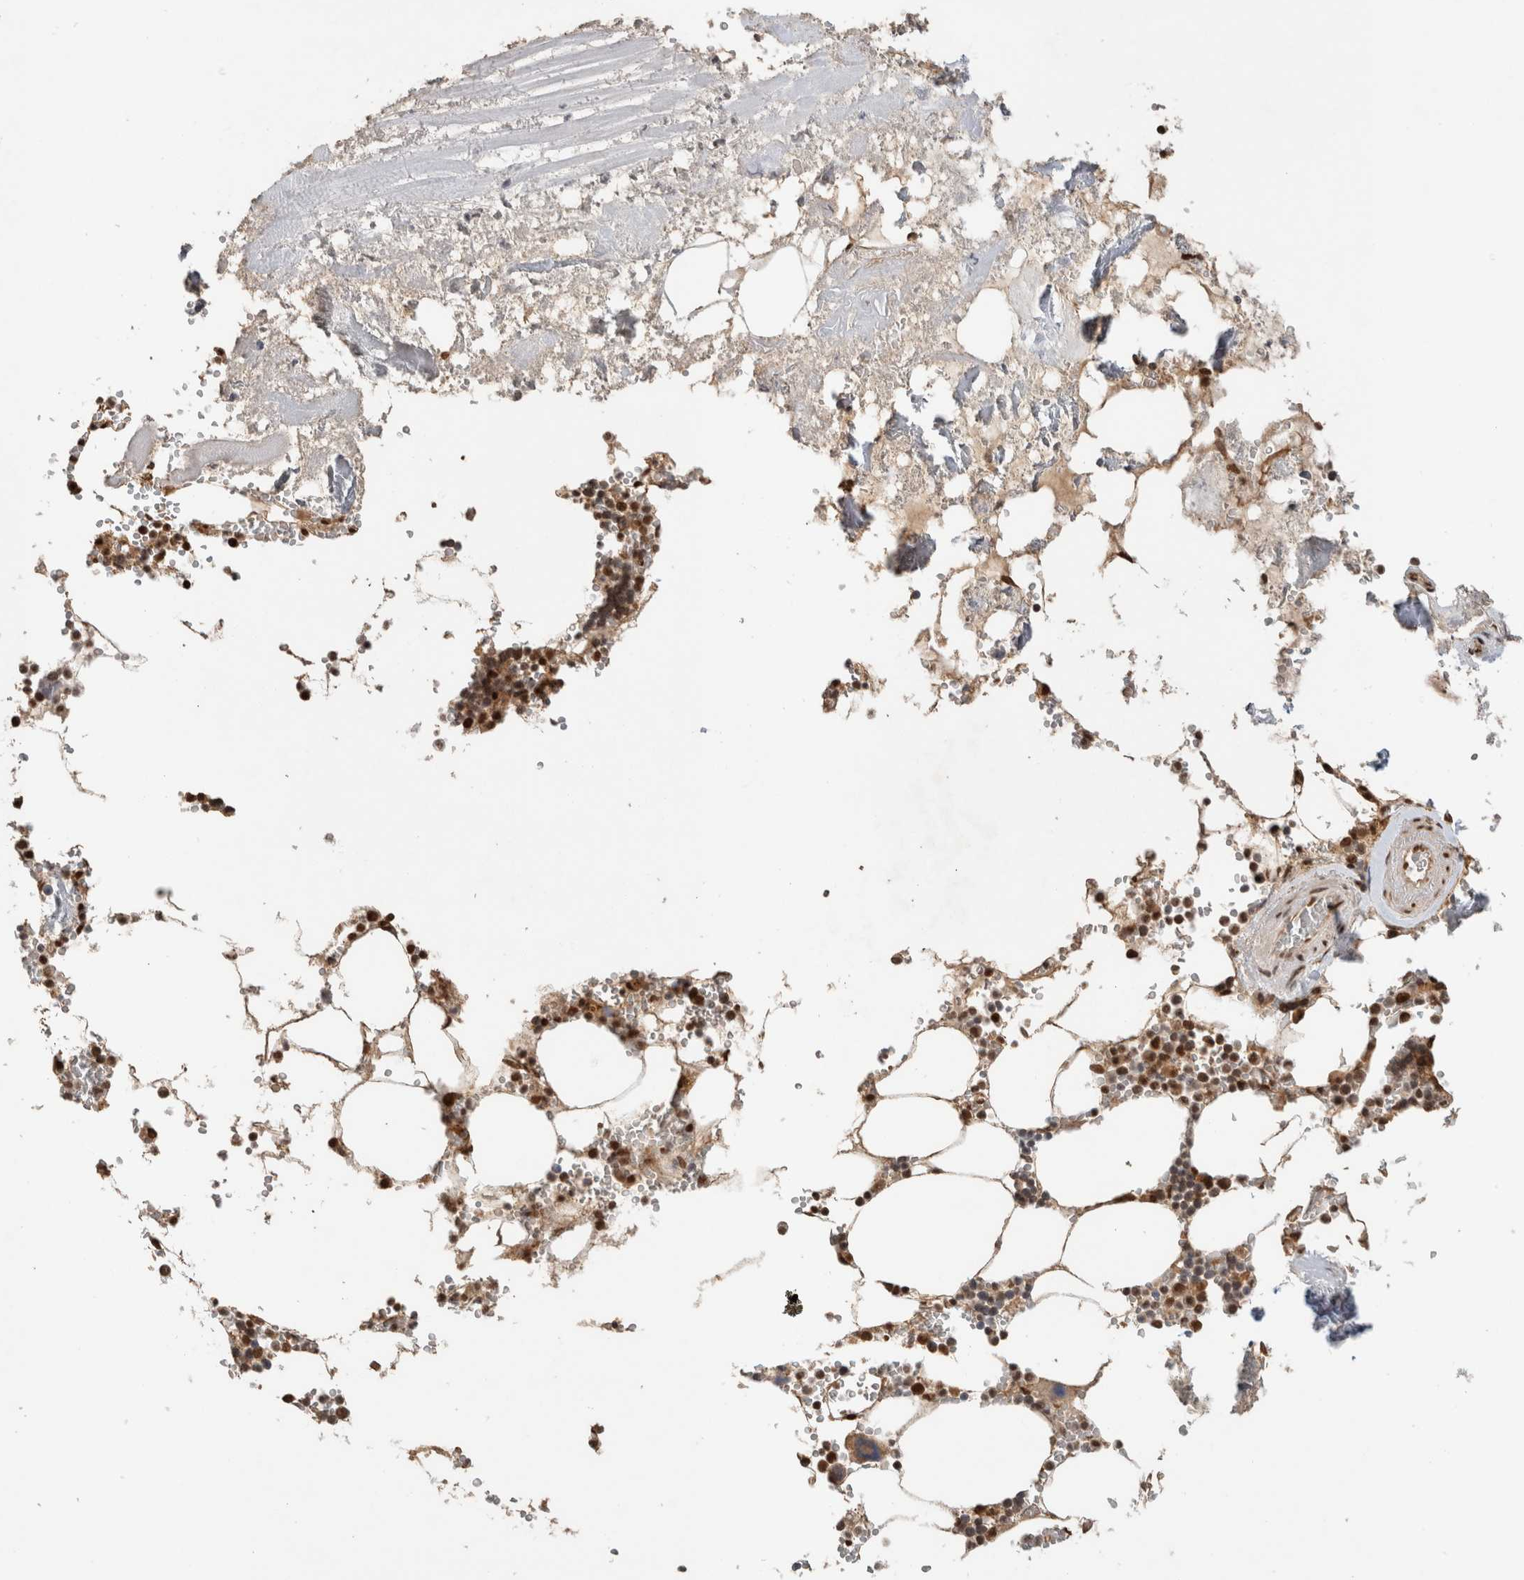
{"staining": {"intensity": "moderate", "quantity": ">75%", "location": "nuclear"}, "tissue": "bone marrow", "cell_type": "Hematopoietic cells", "image_type": "normal", "snomed": [{"axis": "morphology", "description": "Normal tissue, NOS"}, {"axis": "topography", "description": "Bone marrow"}], "caption": "Protein expression analysis of unremarkable human bone marrow reveals moderate nuclear positivity in approximately >75% of hematopoietic cells. The staining is performed using DAB (3,3'-diaminobenzidine) brown chromogen to label protein expression. The nuclei are counter-stained blue using hematoxylin.", "gene": "C1orf21", "patient": {"sex": "male", "age": 70}}